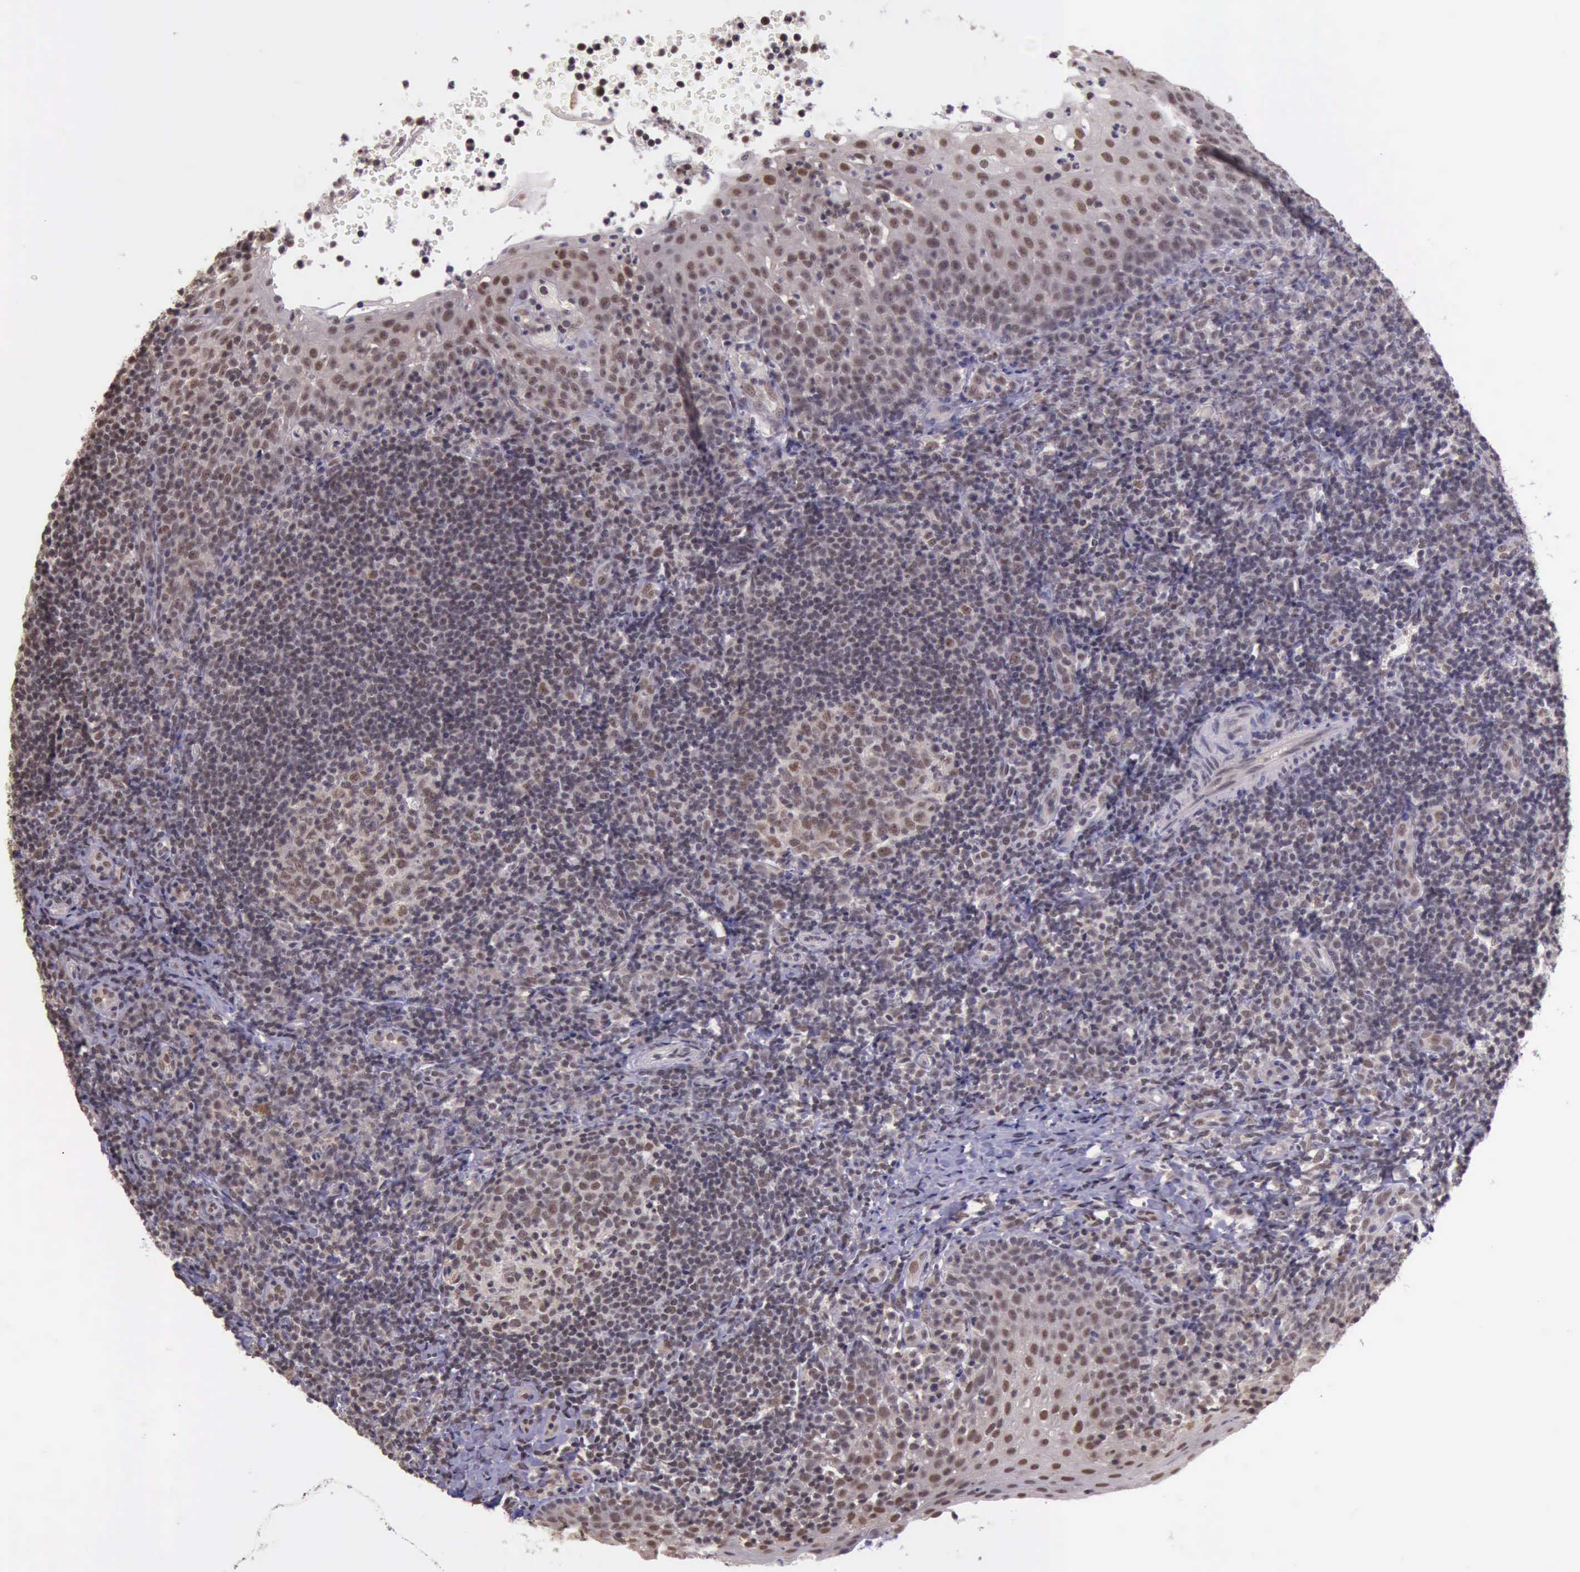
{"staining": {"intensity": "moderate", "quantity": ">75%", "location": "cytoplasmic/membranous,nuclear"}, "tissue": "tonsil", "cell_type": "Germinal center cells", "image_type": "normal", "snomed": [{"axis": "morphology", "description": "Normal tissue, NOS"}, {"axis": "topography", "description": "Tonsil"}], "caption": "Protein staining exhibits moderate cytoplasmic/membranous,nuclear positivity in about >75% of germinal center cells in unremarkable tonsil.", "gene": "PRPF39", "patient": {"sex": "female", "age": 40}}